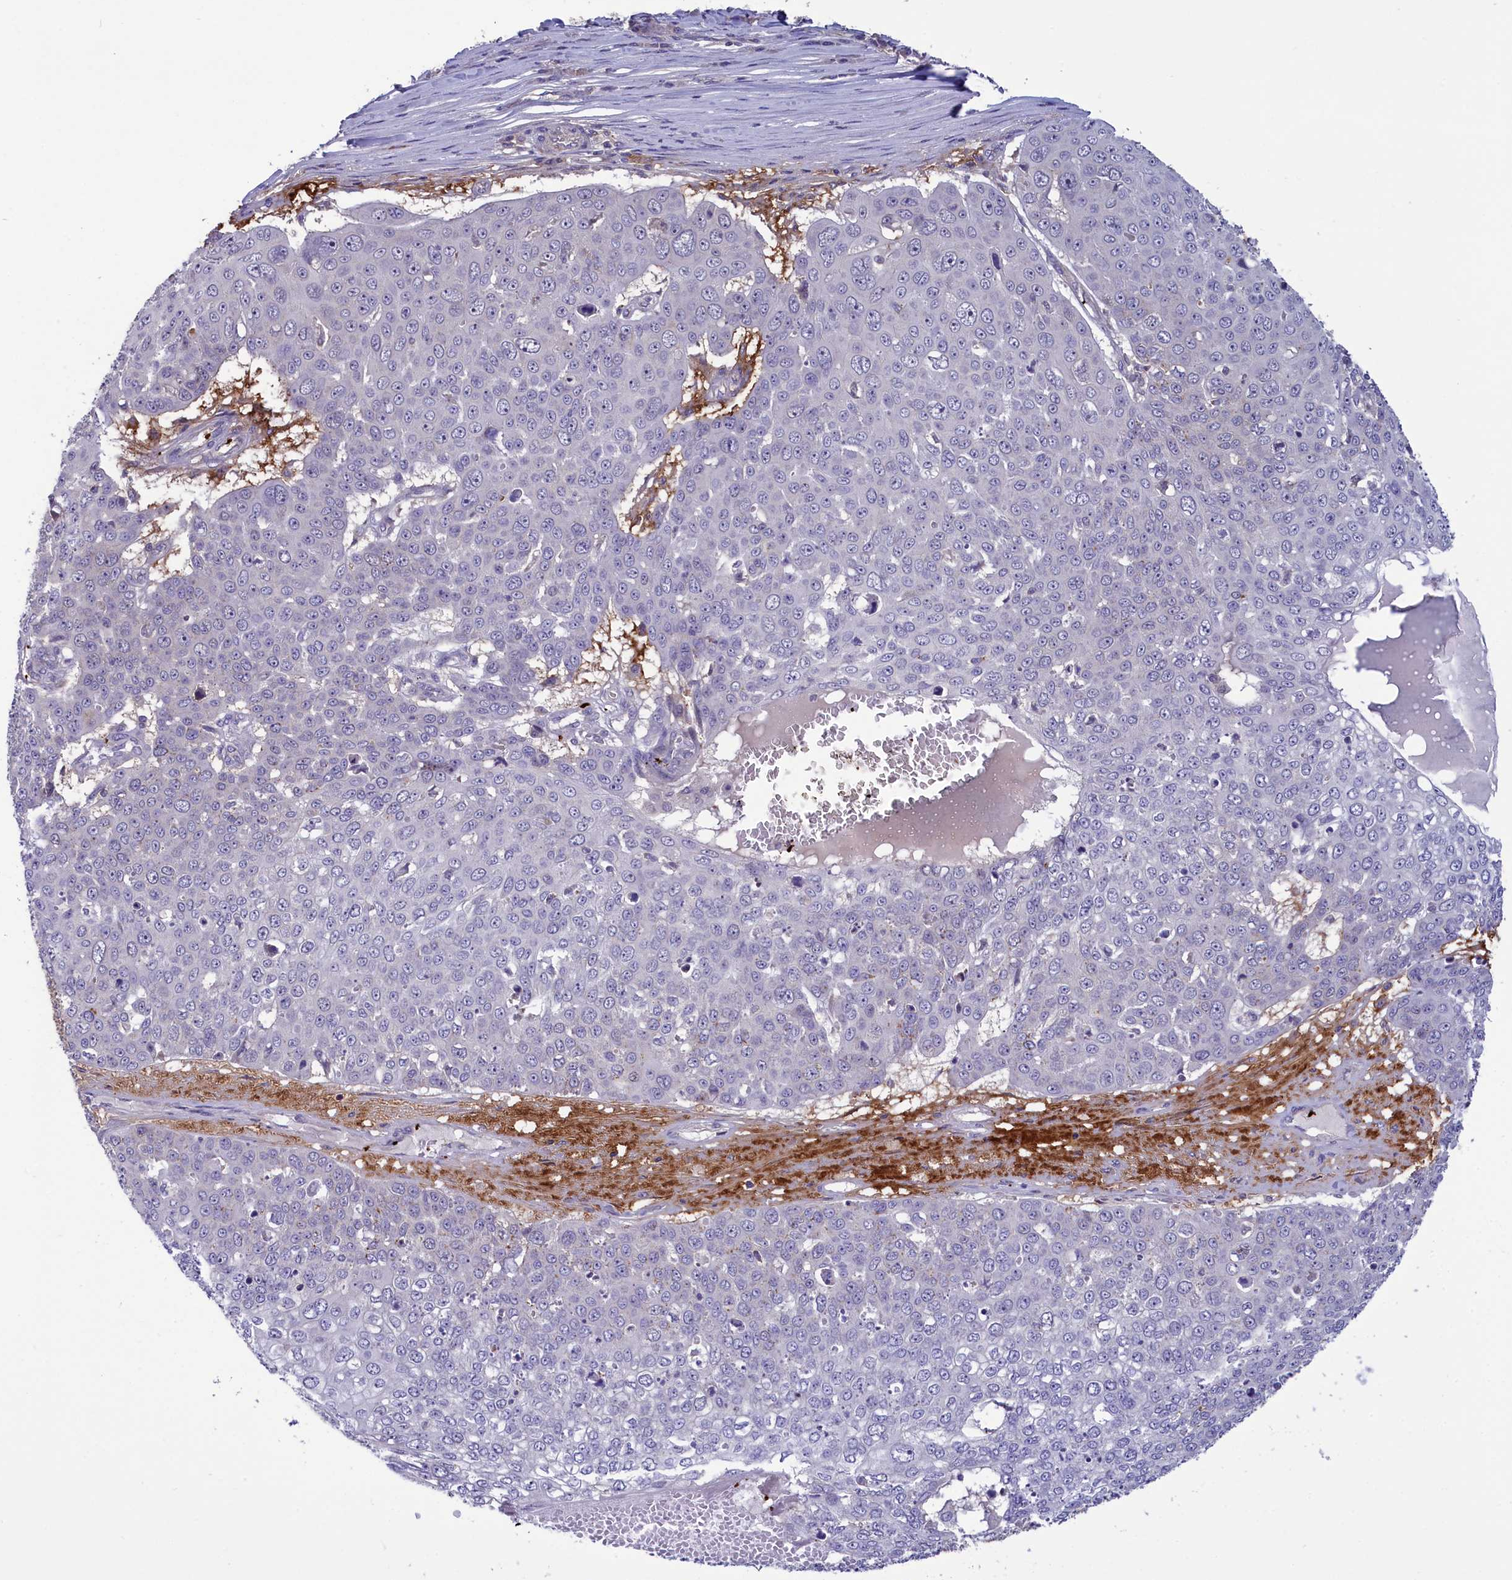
{"staining": {"intensity": "negative", "quantity": "none", "location": "none"}, "tissue": "skin cancer", "cell_type": "Tumor cells", "image_type": "cancer", "snomed": [{"axis": "morphology", "description": "Squamous cell carcinoma, NOS"}, {"axis": "topography", "description": "Skin"}], "caption": "DAB immunohistochemical staining of human skin squamous cell carcinoma demonstrates no significant positivity in tumor cells.", "gene": "HEATR3", "patient": {"sex": "male", "age": 71}}